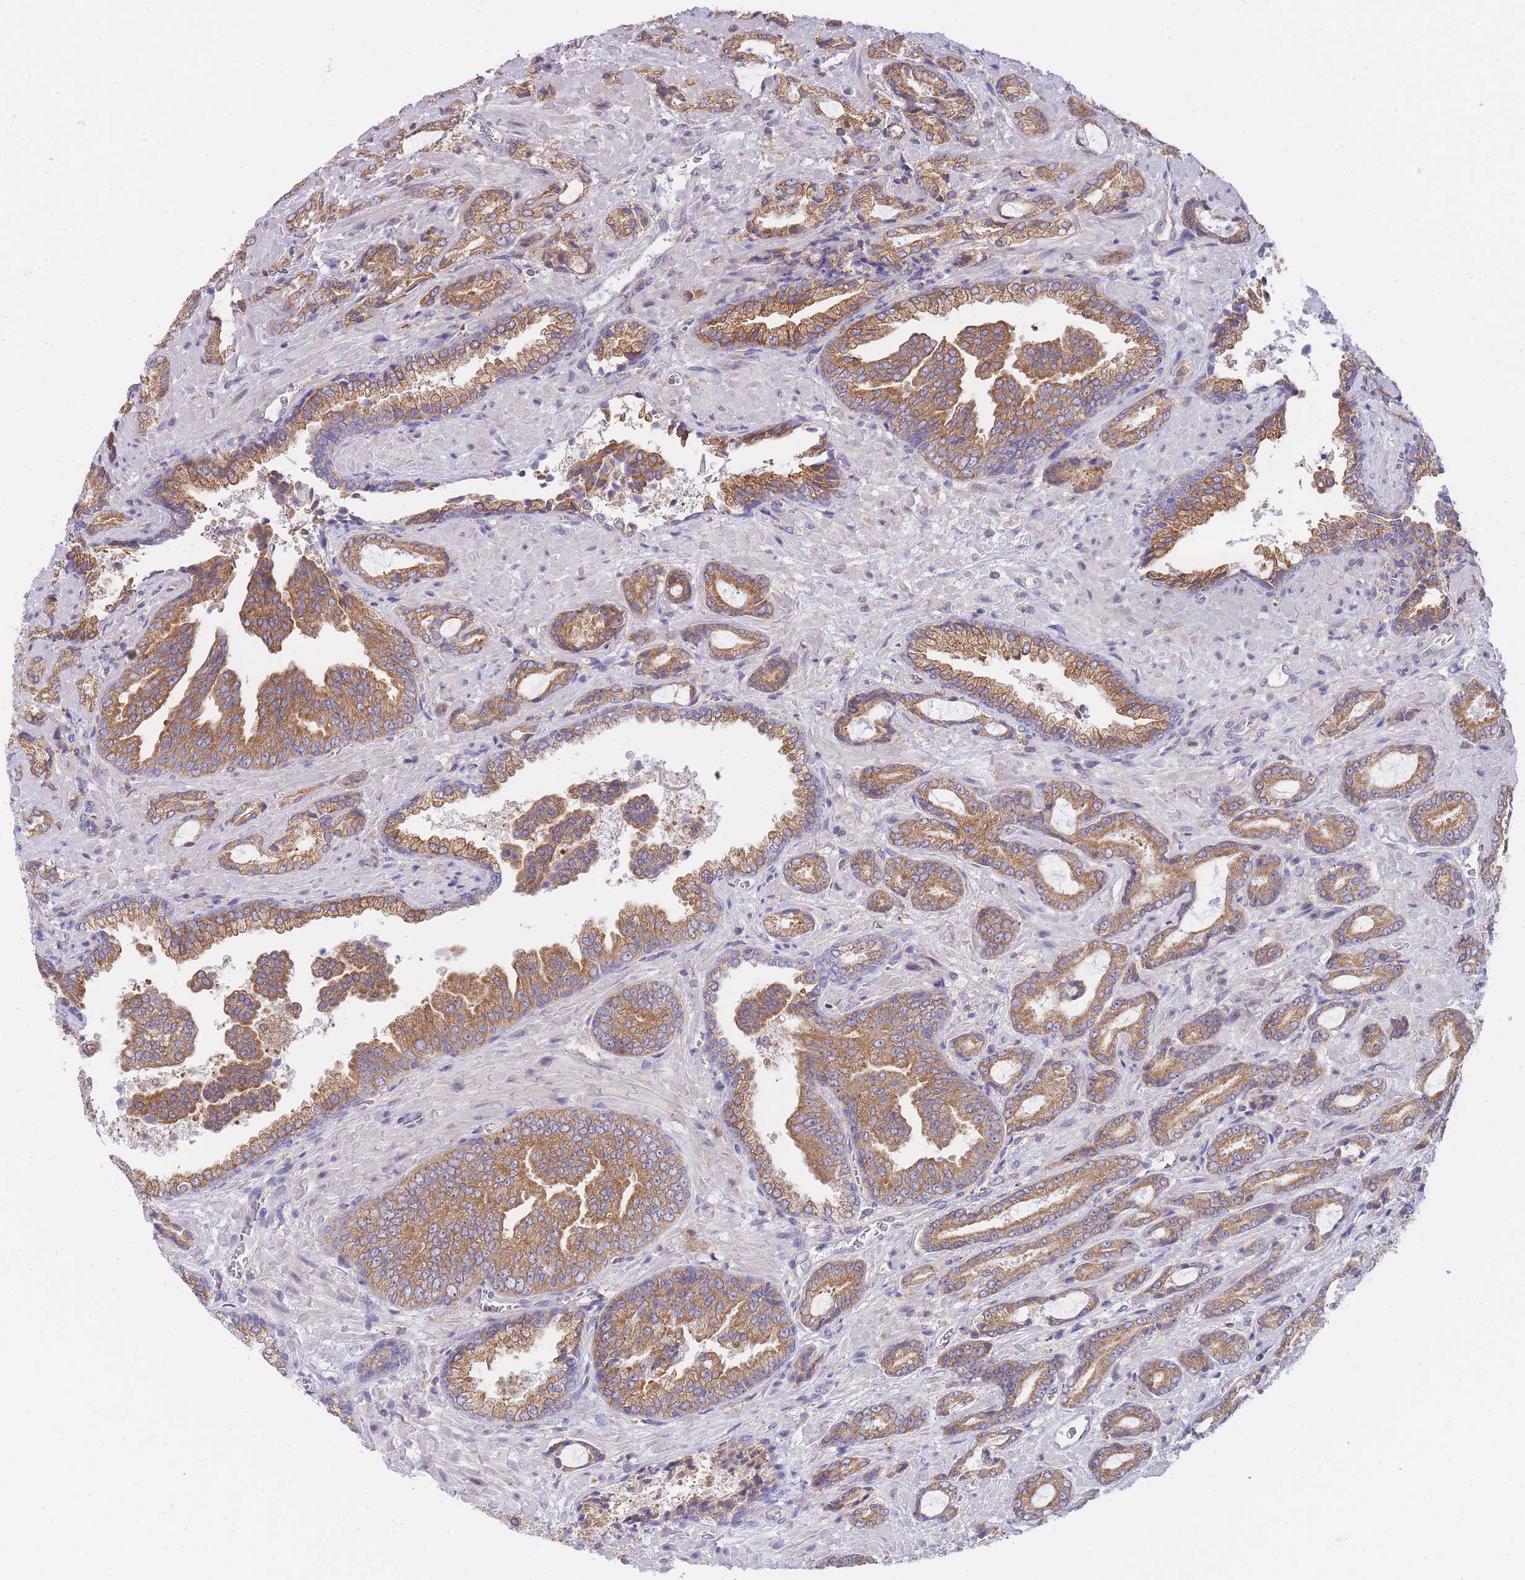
{"staining": {"intensity": "moderate", "quantity": ">75%", "location": "cytoplasmic/membranous"}, "tissue": "prostate cancer", "cell_type": "Tumor cells", "image_type": "cancer", "snomed": [{"axis": "morphology", "description": "Adenocarcinoma, High grade"}, {"axis": "topography", "description": "Prostate"}], "caption": "Protein staining shows moderate cytoplasmic/membranous expression in approximately >75% of tumor cells in prostate cancer (high-grade adenocarcinoma).", "gene": "SH2B2", "patient": {"sex": "male", "age": 68}}